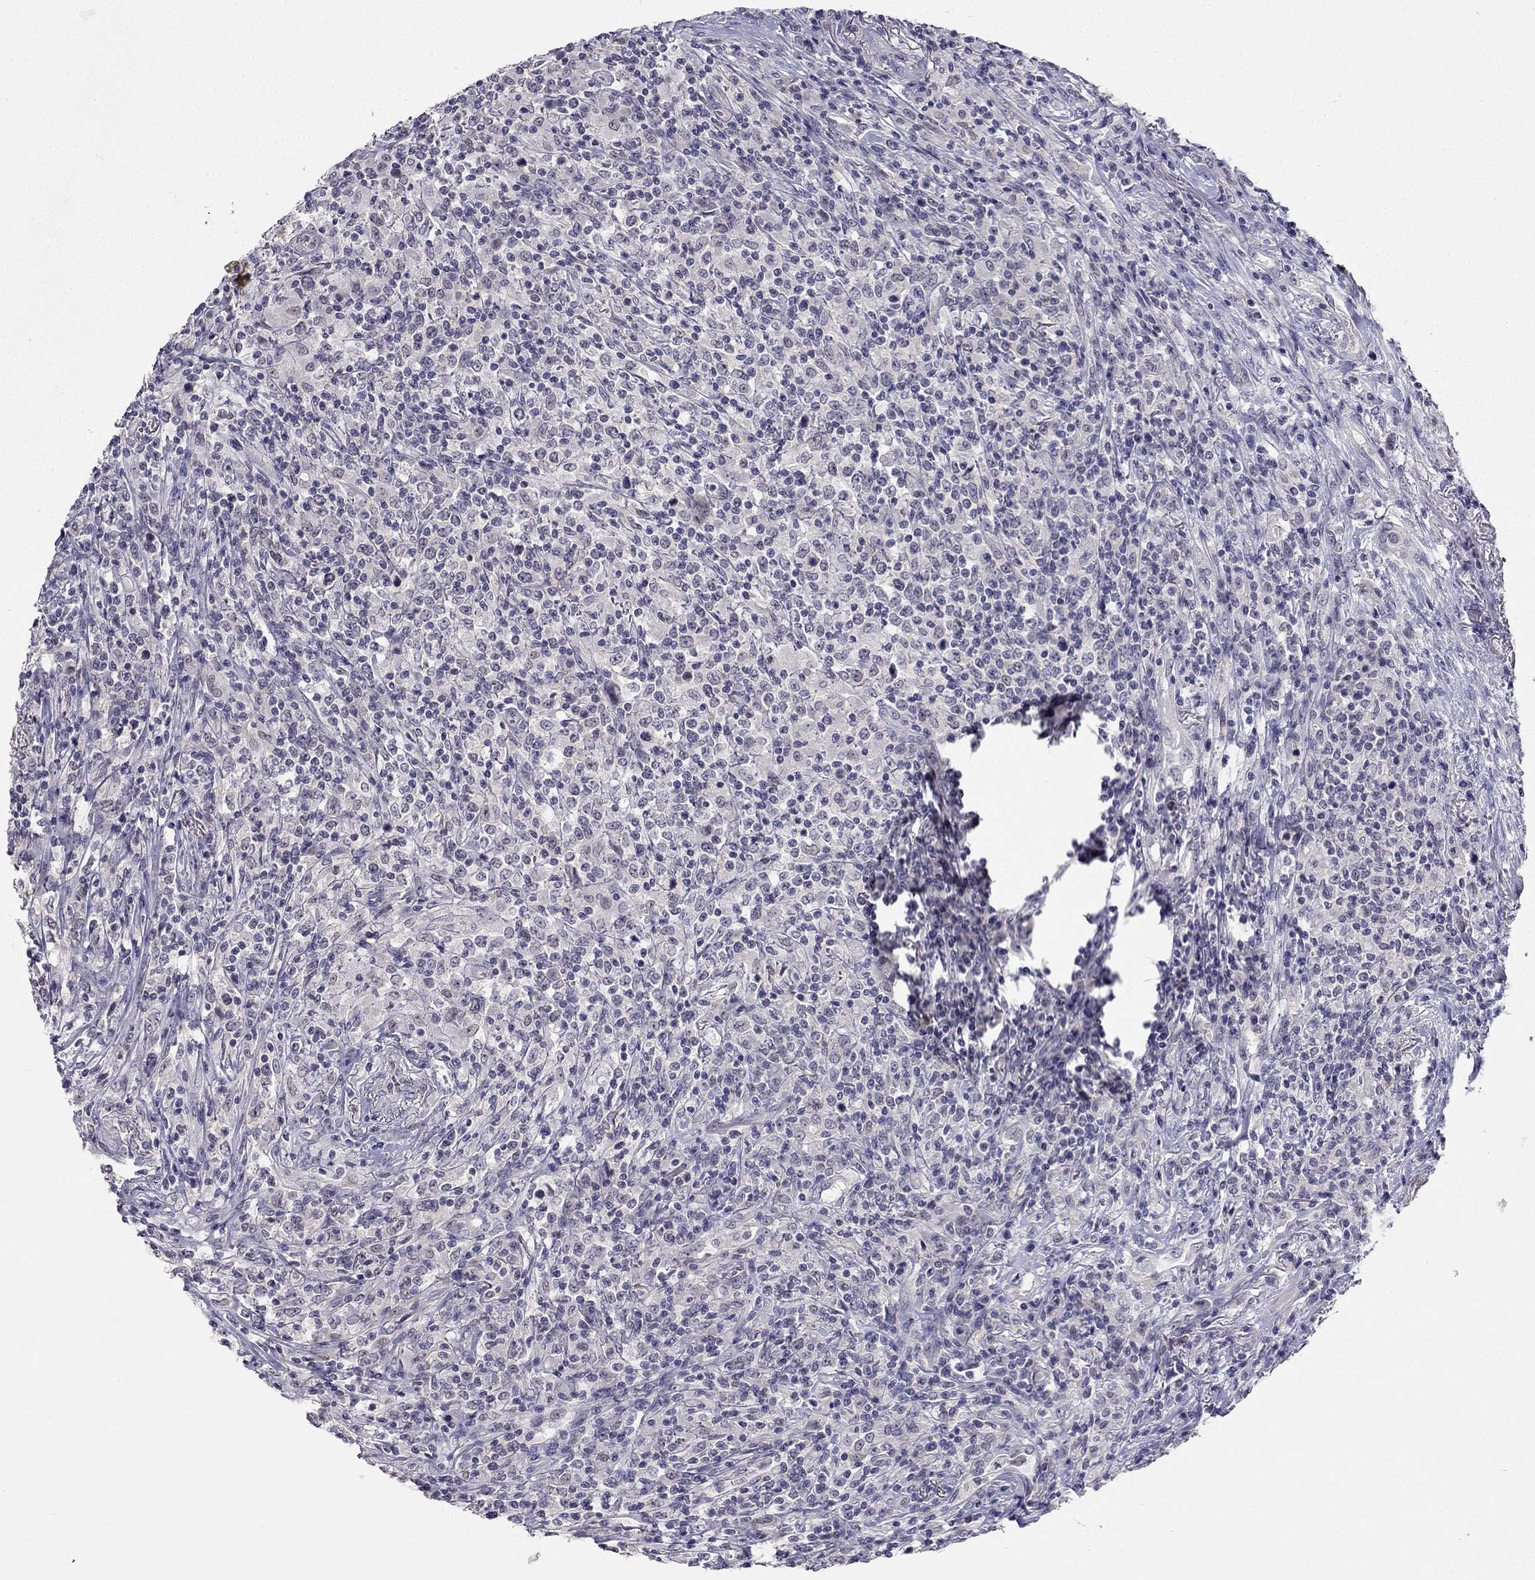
{"staining": {"intensity": "negative", "quantity": "none", "location": "none"}, "tissue": "lymphoma", "cell_type": "Tumor cells", "image_type": "cancer", "snomed": [{"axis": "morphology", "description": "Malignant lymphoma, non-Hodgkin's type, High grade"}, {"axis": "topography", "description": "Lung"}], "caption": "IHC micrograph of malignant lymphoma, non-Hodgkin's type (high-grade) stained for a protein (brown), which demonstrates no expression in tumor cells.", "gene": "C16orf89", "patient": {"sex": "male", "age": 79}}